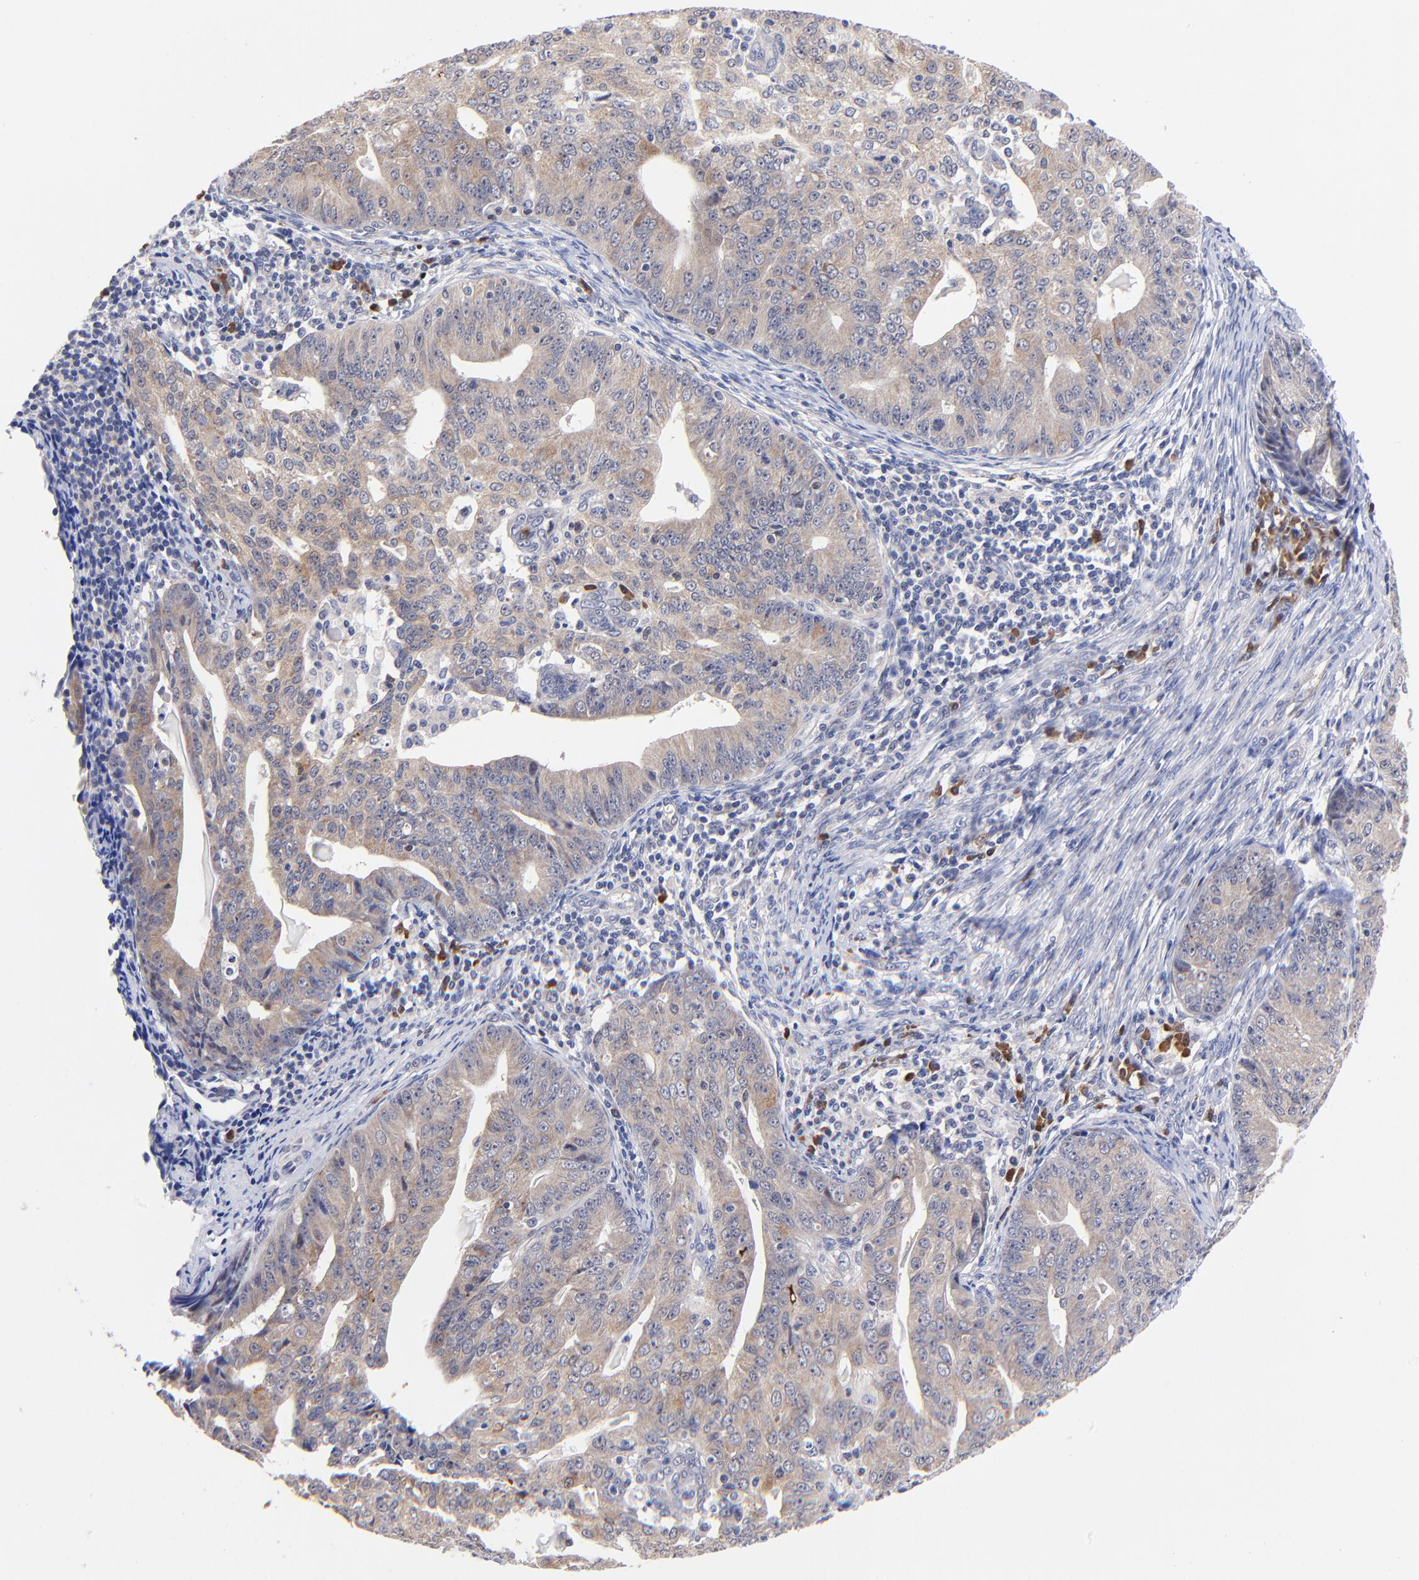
{"staining": {"intensity": "weak", "quantity": ">75%", "location": "cytoplasmic/membranous"}, "tissue": "endometrial cancer", "cell_type": "Tumor cells", "image_type": "cancer", "snomed": [{"axis": "morphology", "description": "Adenocarcinoma, NOS"}, {"axis": "topography", "description": "Endometrium"}], "caption": "Immunohistochemical staining of human endometrial adenocarcinoma reveals low levels of weak cytoplasmic/membranous staining in approximately >75% of tumor cells.", "gene": "ZNF155", "patient": {"sex": "female", "age": 56}}